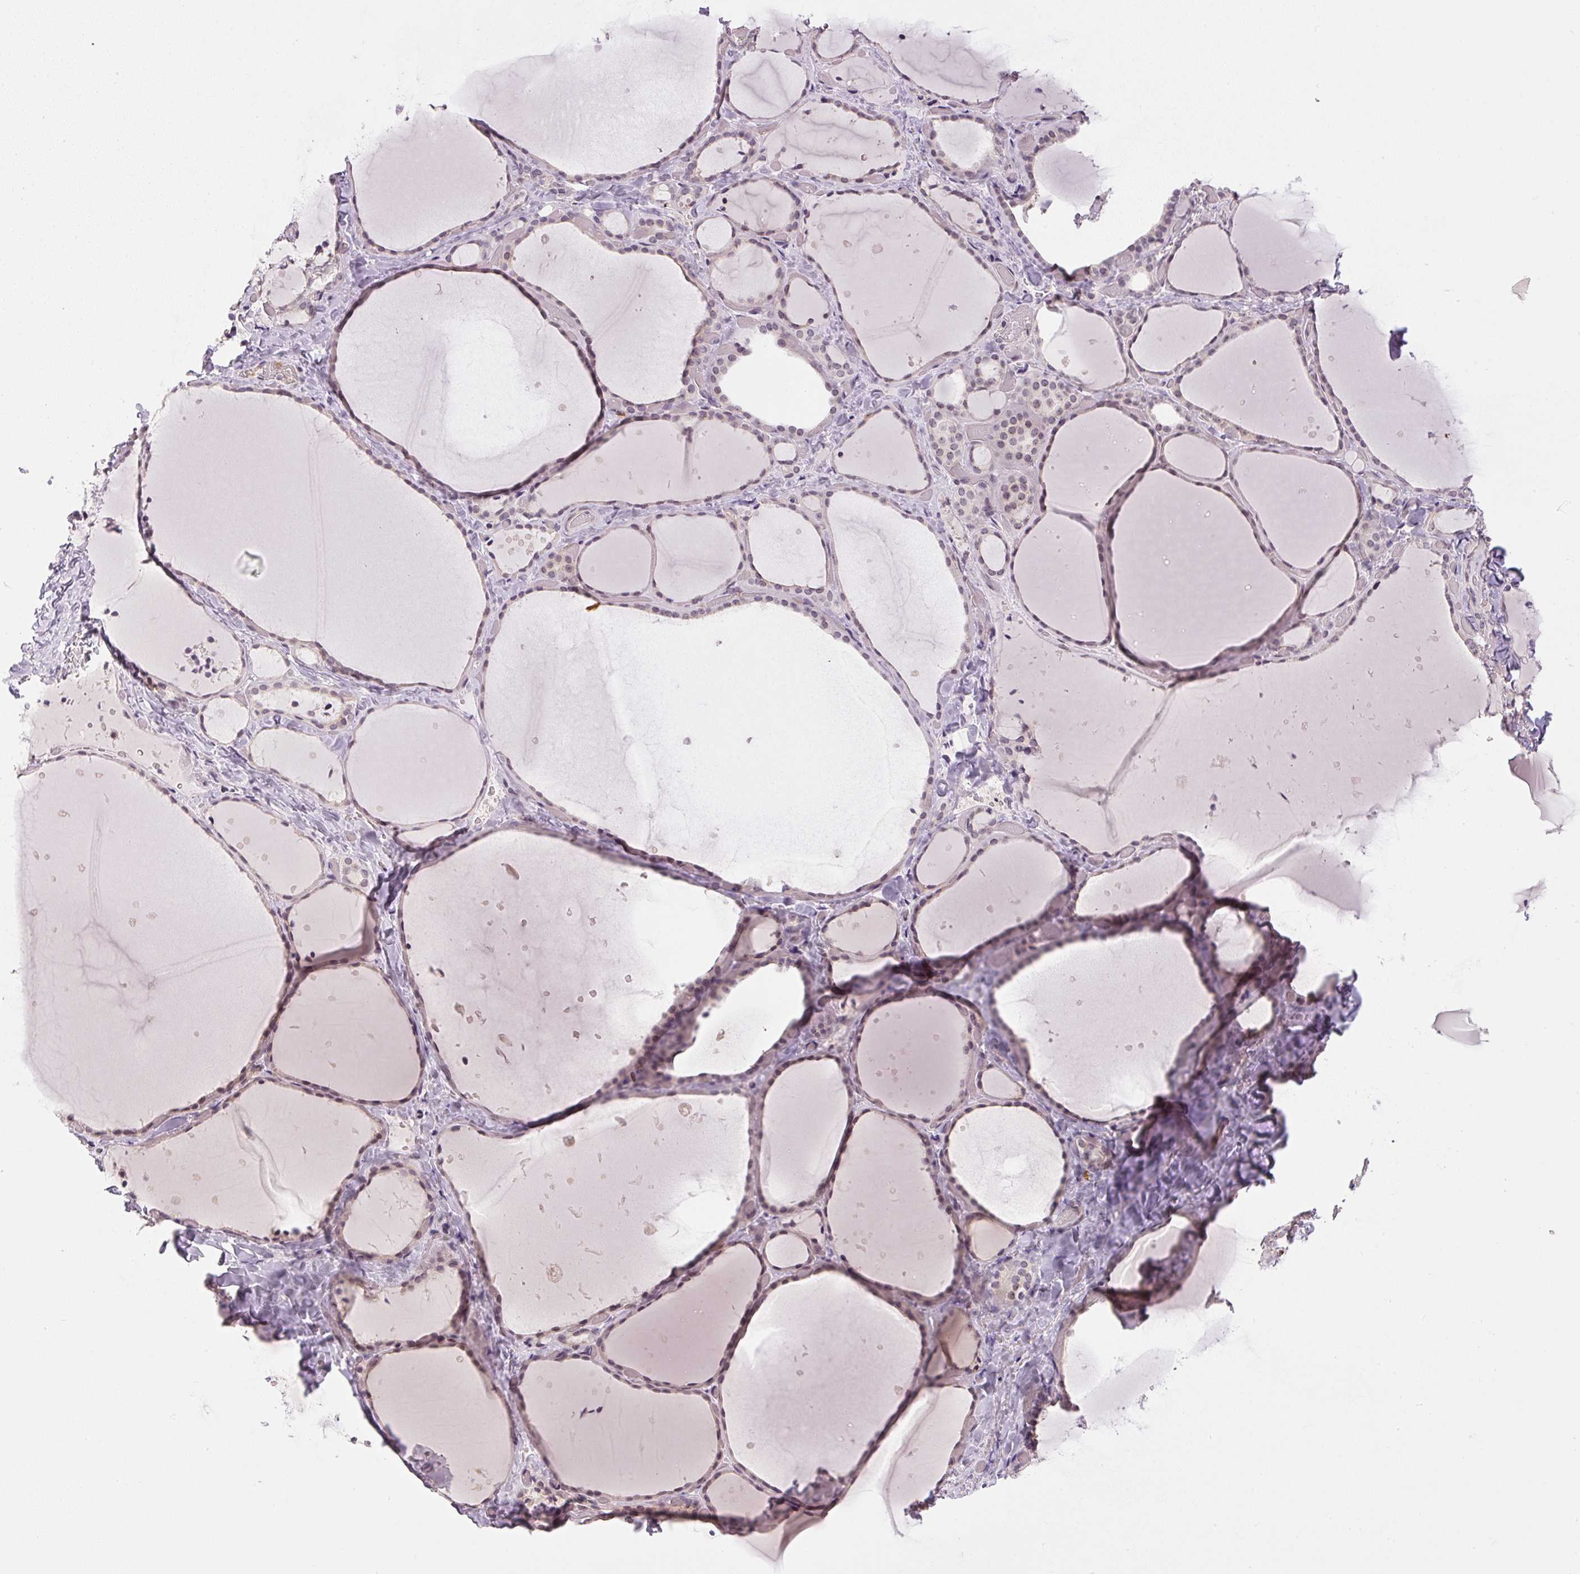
{"staining": {"intensity": "weak", "quantity": "<25%", "location": "nuclear"}, "tissue": "thyroid gland", "cell_type": "Glandular cells", "image_type": "normal", "snomed": [{"axis": "morphology", "description": "Normal tissue, NOS"}, {"axis": "topography", "description": "Thyroid gland"}], "caption": "High power microscopy photomicrograph of an IHC photomicrograph of unremarkable thyroid gland, revealing no significant expression in glandular cells.", "gene": "SGF29", "patient": {"sex": "female", "age": 36}}